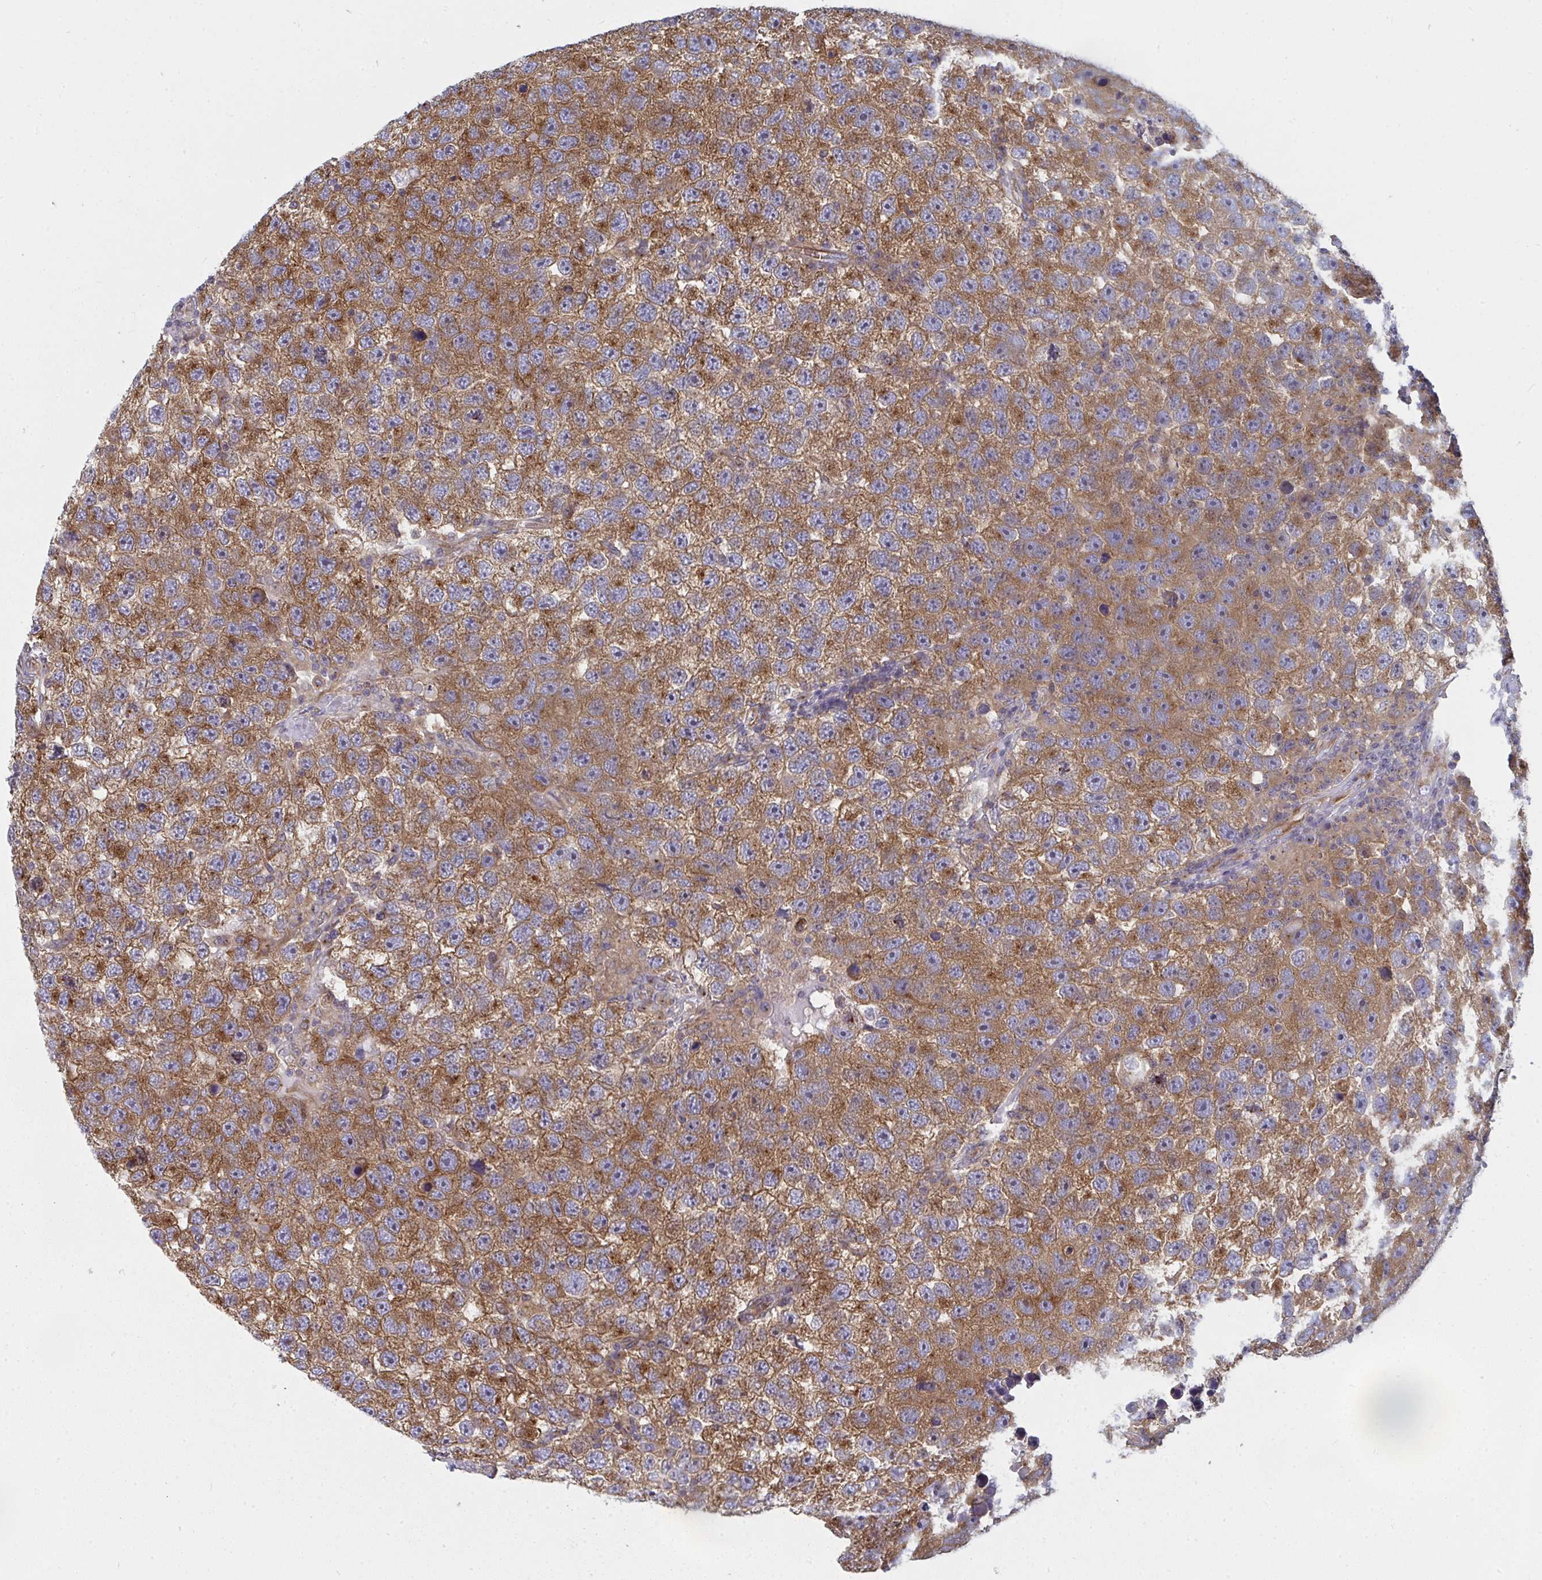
{"staining": {"intensity": "moderate", "quantity": ">75%", "location": "cytoplasmic/membranous"}, "tissue": "testis cancer", "cell_type": "Tumor cells", "image_type": "cancer", "snomed": [{"axis": "morphology", "description": "Seminoma, NOS"}, {"axis": "topography", "description": "Testis"}], "caption": "This micrograph shows immunohistochemistry (IHC) staining of human testis cancer (seminoma), with medium moderate cytoplasmic/membranous positivity in about >75% of tumor cells.", "gene": "DYNC1I2", "patient": {"sex": "male", "age": 26}}